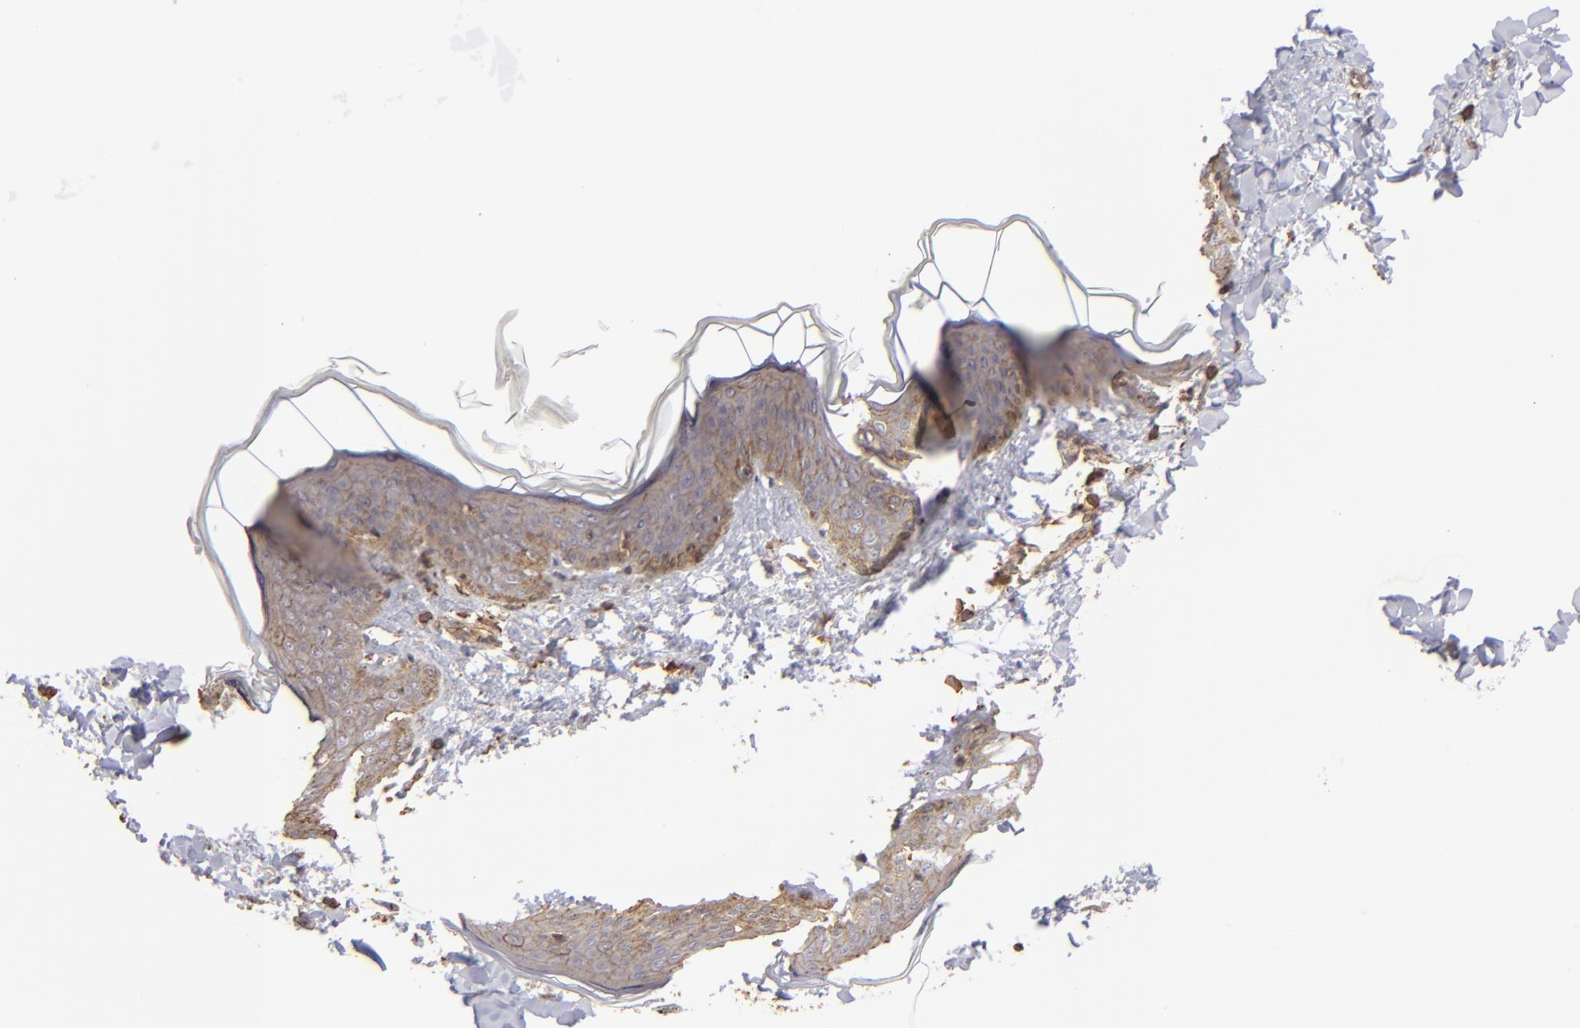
{"staining": {"intensity": "moderate", "quantity": ">75%", "location": "cytoplasmic/membranous"}, "tissue": "skin", "cell_type": "Fibroblasts", "image_type": "normal", "snomed": [{"axis": "morphology", "description": "Normal tissue, NOS"}, {"axis": "topography", "description": "Skin"}], "caption": "Immunohistochemical staining of normal skin shows moderate cytoplasmic/membranous protein staining in approximately >75% of fibroblasts. Nuclei are stained in blue.", "gene": "ACTB", "patient": {"sex": "female", "age": 17}}